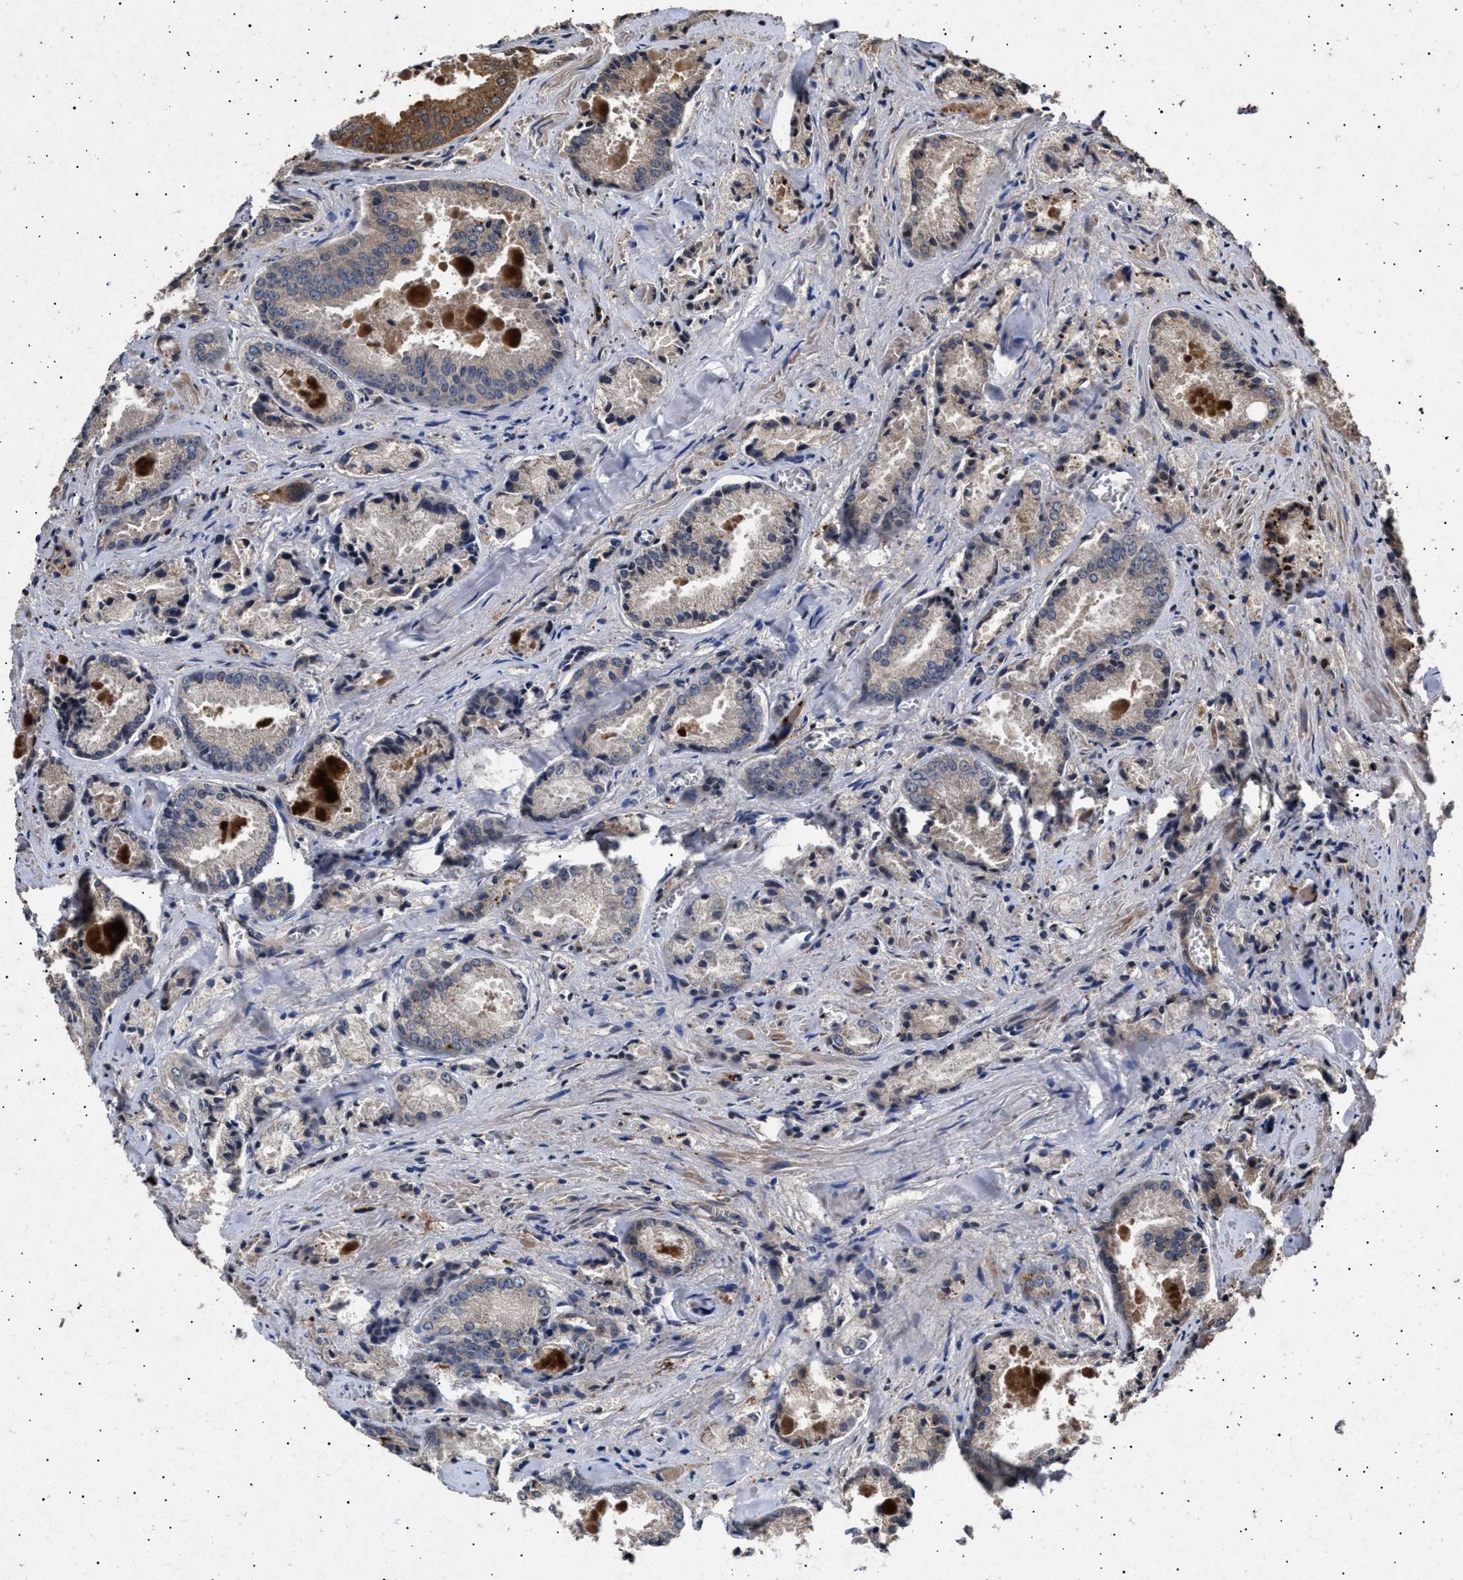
{"staining": {"intensity": "weak", "quantity": "<25%", "location": "cytoplasmic/membranous"}, "tissue": "prostate cancer", "cell_type": "Tumor cells", "image_type": "cancer", "snomed": [{"axis": "morphology", "description": "Adenocarcinoma, Low grade"}, {"axis": "topography", "description": "Prostate"}], "caption": "Tumor cells show no significant expression in prostate cancer.", "gene": "ITGB5", "patient": {"sex": "male", "age": 64}}